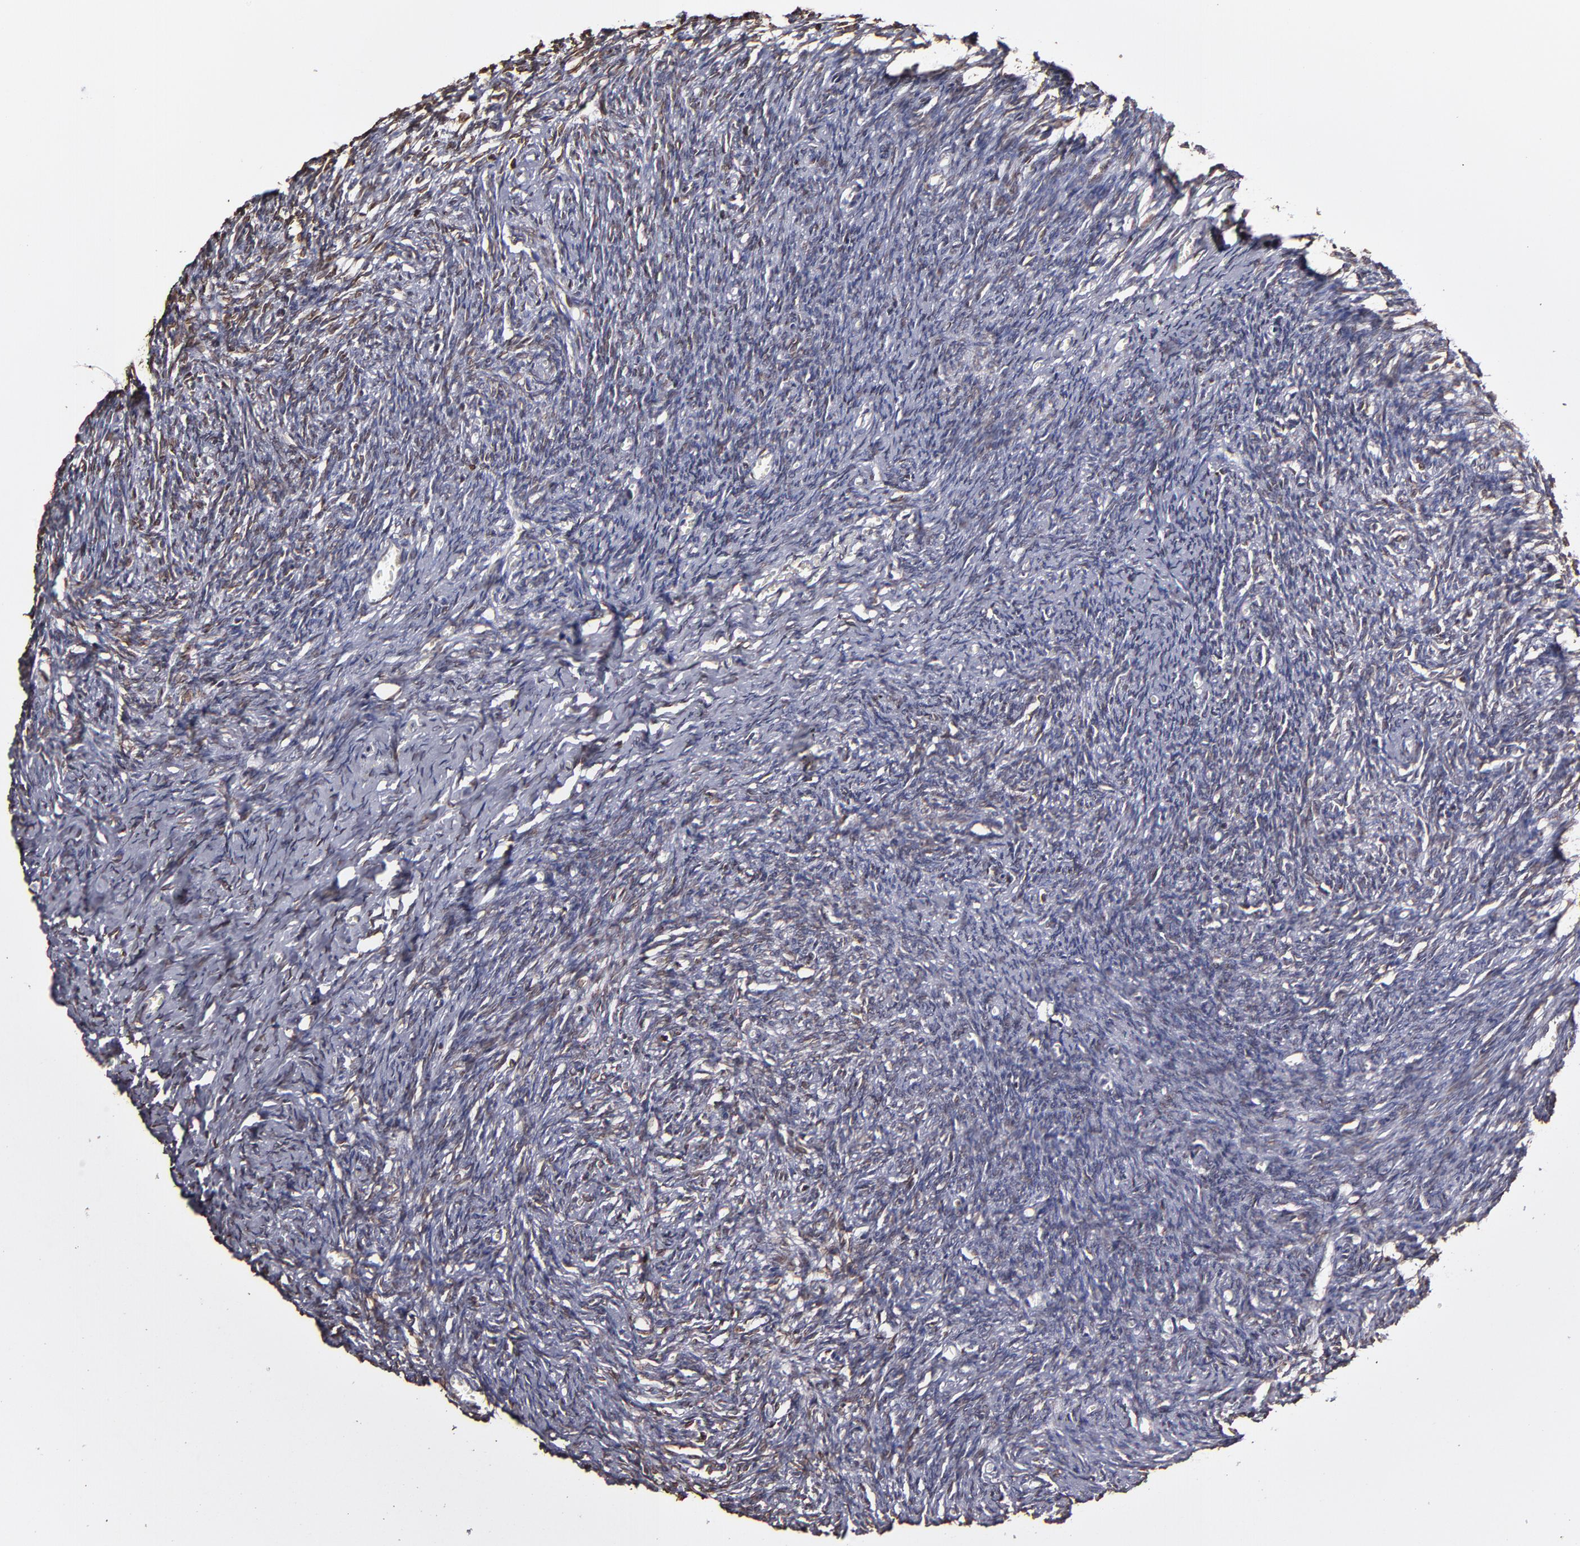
{"staining": {"intensity": "moderate", "quantity": ">75%", "location": "nuclear"}, "tissue": "ovary", "cell_type": "Follicle cells", "image_type": "normal", "snomed": [{"axis": "morphology", "description": "Normal tissue, NOS"}, {"axis": "topography", "description": "Ovary"}], "caption": "About >75% of follicle cells in unremarkable human ovary demonstrate moderate nuclear protein staining as visualized by brown immunohistochemical staining.", "gene": "PUM3", "patient": {"sex": "female", "age": 54}}